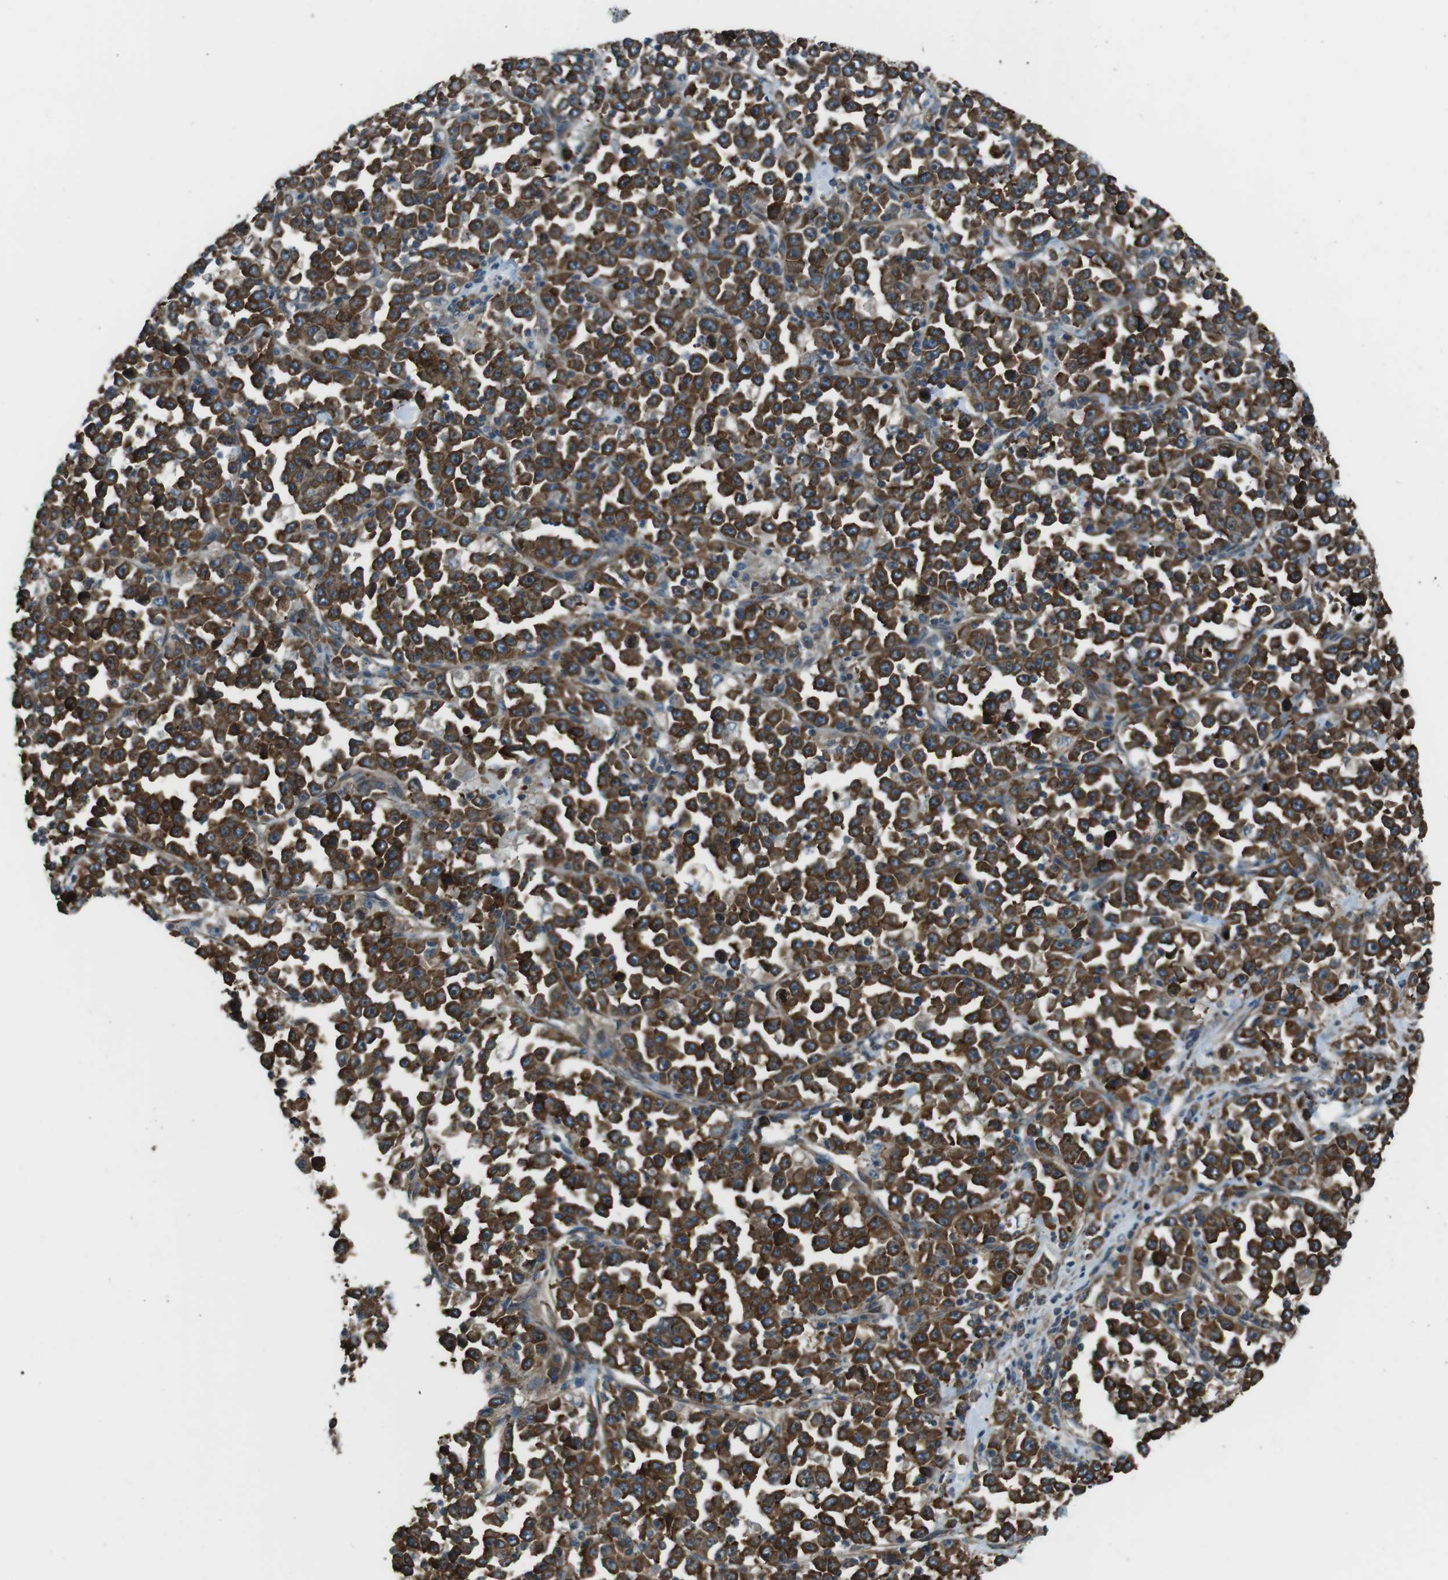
{"staining": {"intensity": "strong", "quantity": "25%-75%", "location": "cytoplasmic/membranous"}, "tissue": "stomach cancer", "cell_type": "Tumor cells", "image_type": "cancer", "snomed": [{"axis": "morphology", "description": "Normal tissue, NOS"}, {"axis": "morphology", "description": "Adenocarcinoma, NOS"}, {"axis": "topography", "description": "Stomach, upper"}, {"axis": "topography", "description": "Stomach"}], "caption": "This photomicrograph reveals immunohistochemistry (IHC) staining of stomach cancer (adenocarcinoma), with high strong cytoplasmic/membranous staining in approximately 25%-75% of tumor cells.", "gene": "PA2G4", "patient": {"sex": "male", "age": 59}}